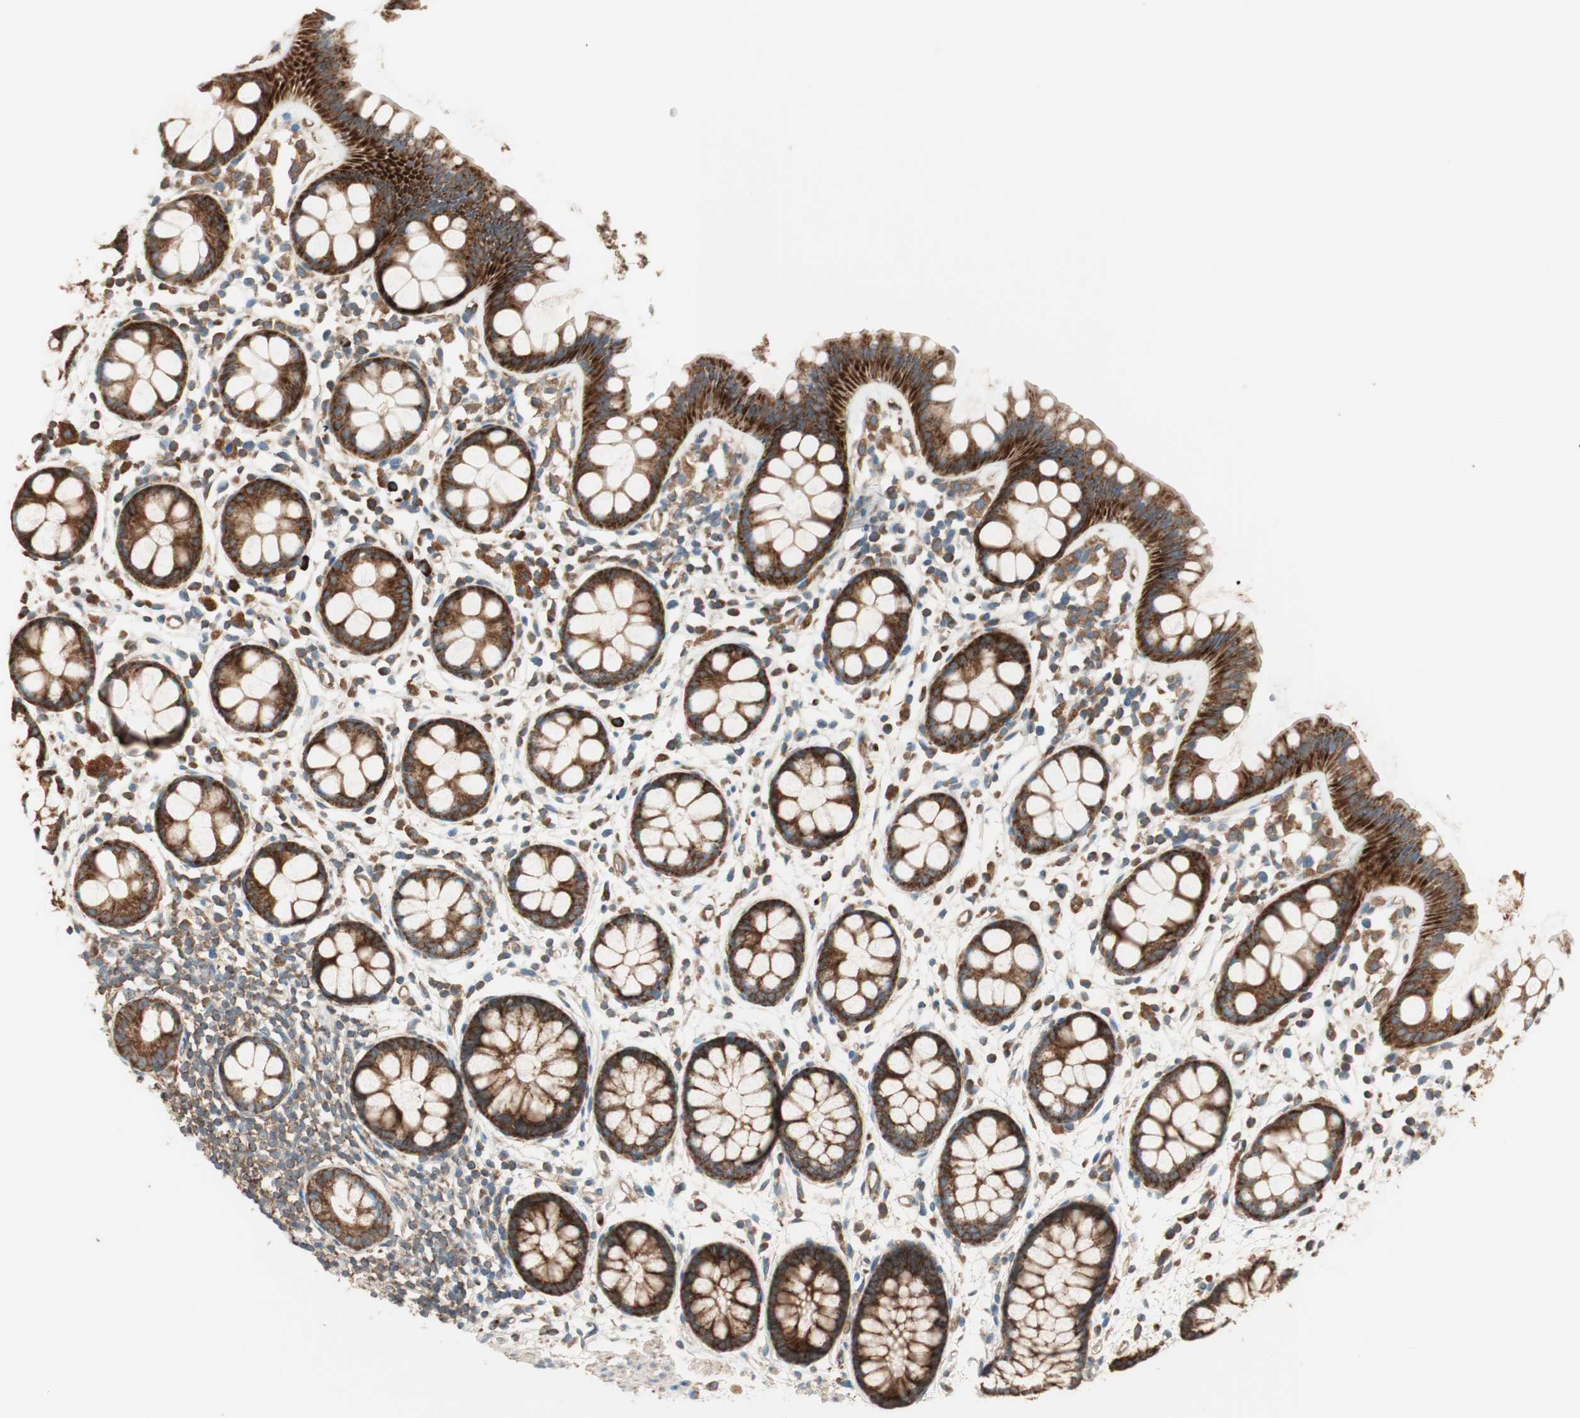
{"staining": {"intensity": "strong", "quantity": ">75%", "location": "cytoplasmic/membranous"}, "tissue": "rectum", "cell_type": "Glandular cells", "image_type": "normal", "snomed": [{"axis": "morphology", "description": "Normal tissue, NOS"}, {"axis": "topography", "description": "Rectum"}], "caption": "Glandular cells reveal strong cytoplasmic/membranous expression in about >75% of cells in benign rectum.", "gene": "CC2D1A", "patient": {"sex": "female", "age": 66}}